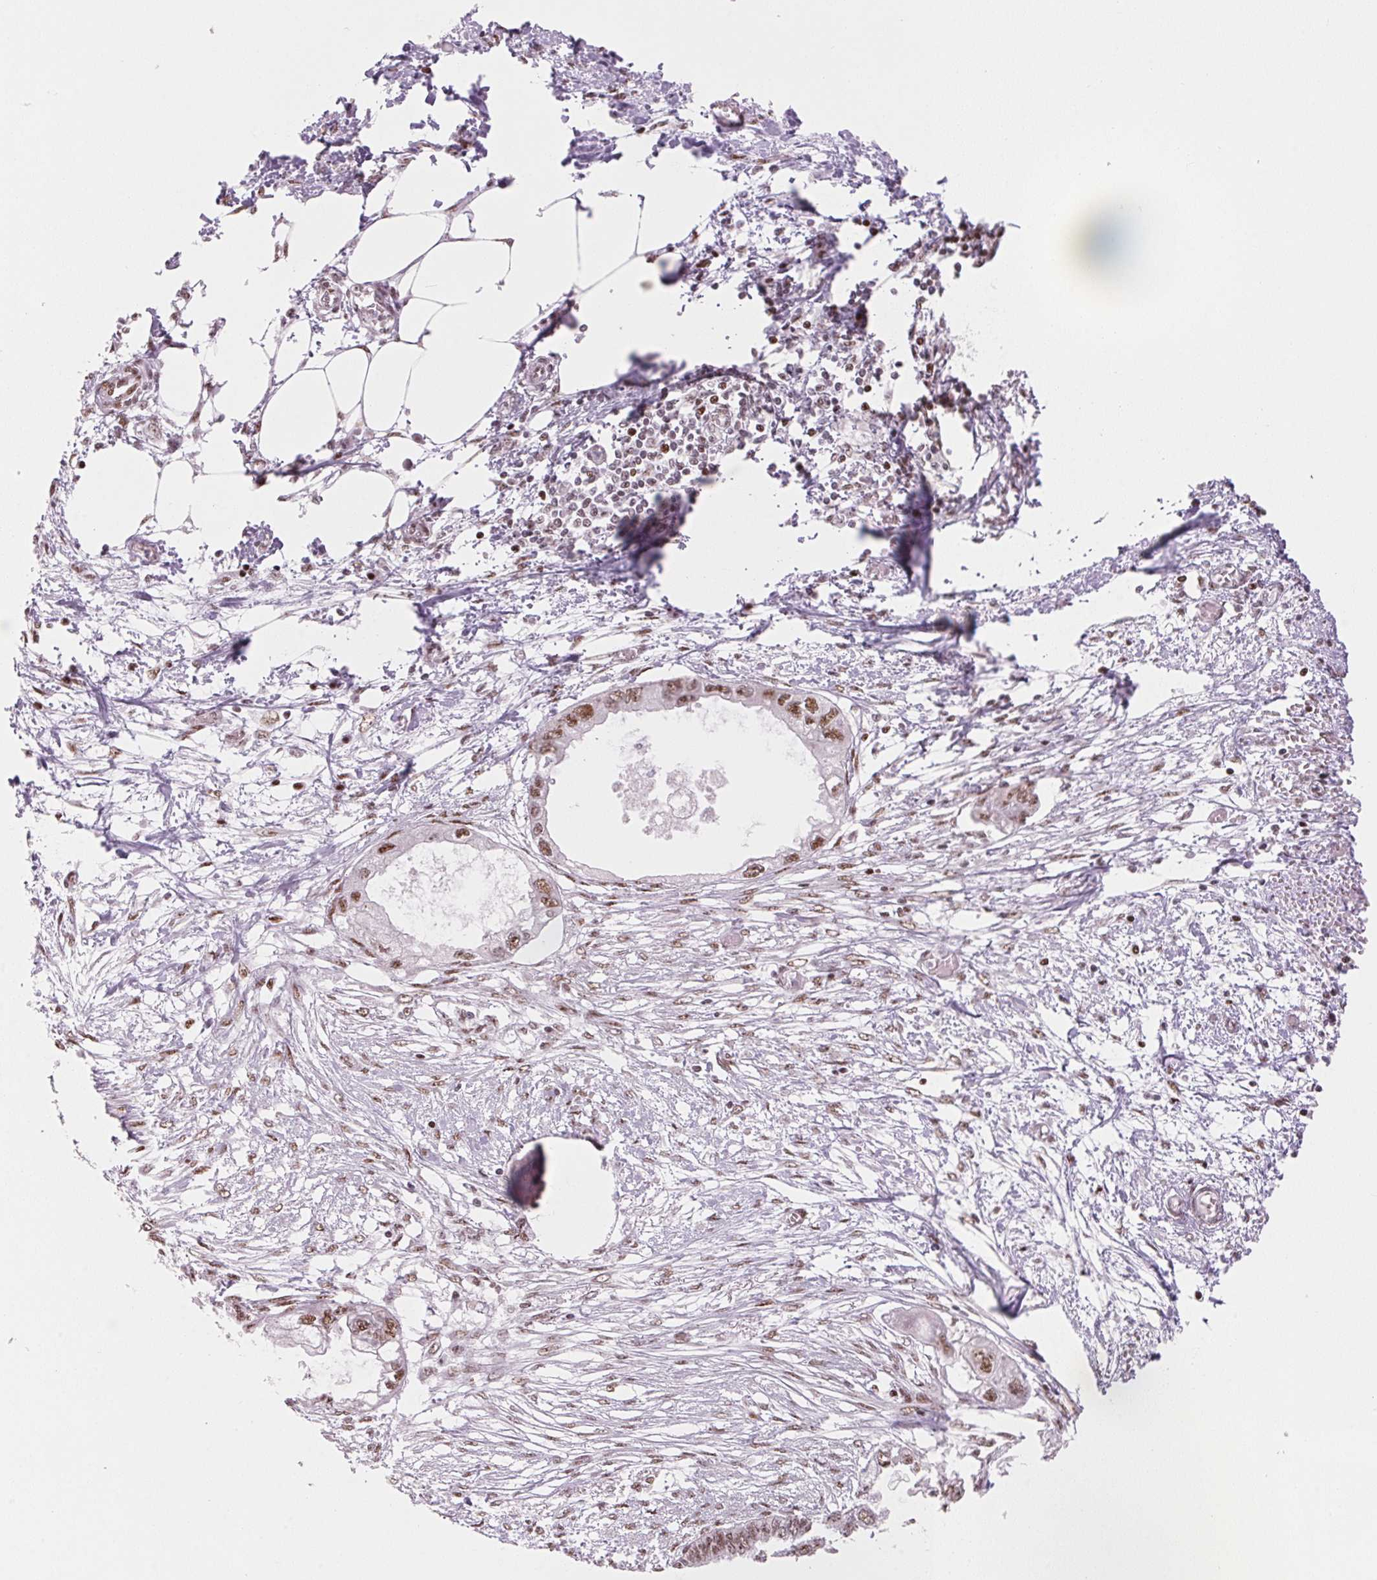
{"staining": {"intensity": "moderate", "quantity": "25%-75%", "location": "nuclear"}, "tissue": "endometrial cancer", "cell_type": "Tumor cells", "image_type": "cancer", "snomed": [{"axis": "morphology", "description": "Adenocarcinoma, NOS"}, {"axis": "morphology", "description": "Adenocarcinoma, metastatic, NOS"}, {"axis": "topography", "description": "Adipose tissue"}, {"axis": "topography", "description": "Endometrium"}], "caption": "A brown stain shows moderate nuclear expression of a protein in human endometrial cancer (metastatic adenocarcinoma) tumor cells.", "gene": "NXF1", "patient": {"sex": "female", "age": 67}}